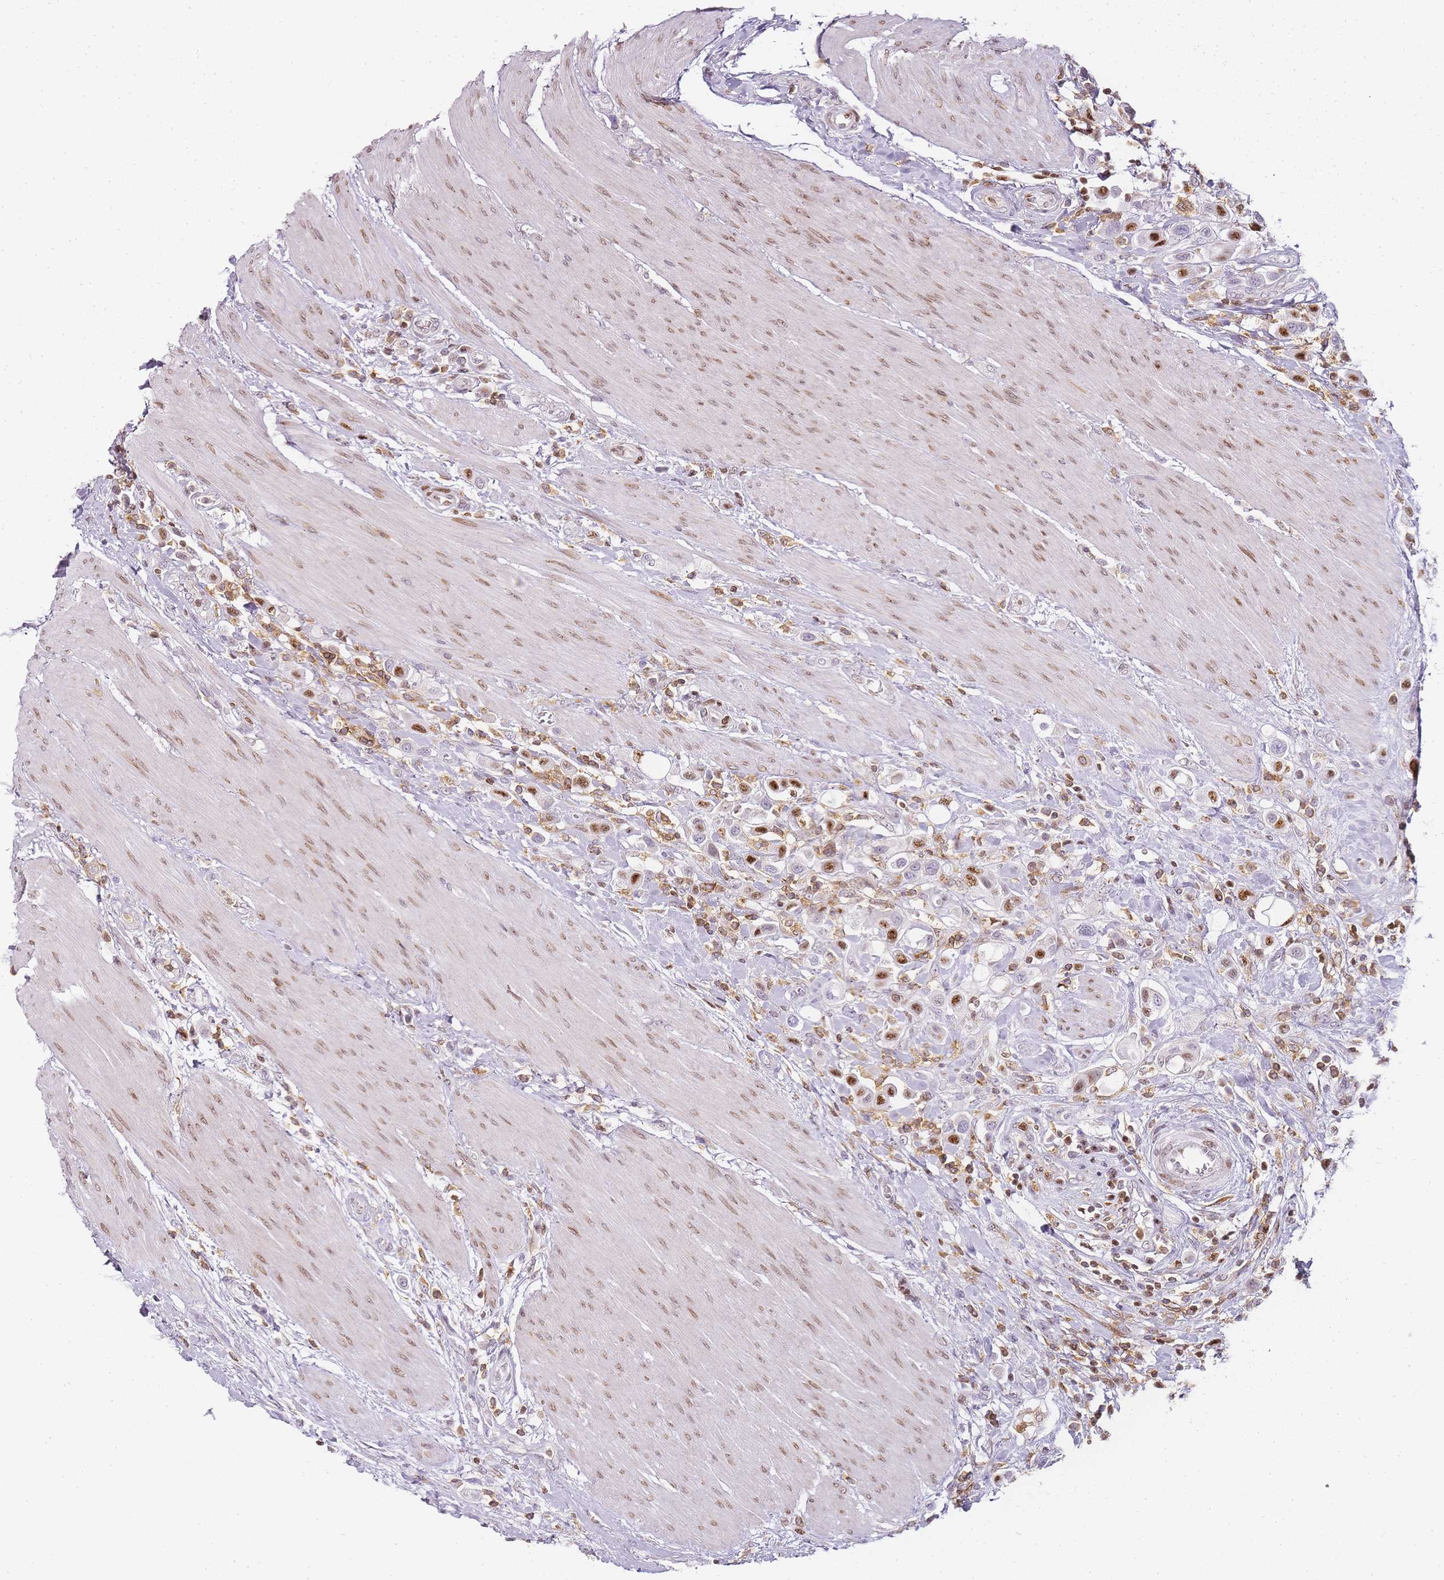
{"staining": {"intensity": "moderate", "quantity": "25%-75%", "location": "nuclear"}, "tissue": "urothelial cancer", "cell_type": "Tumor cells", "image_type": "cancer", "snomed": [{"axis": "morphology", "description": "Urothelial carcinoma, High grade"}, {"axis": "topography", "description": "Urinary bladder"}], "caption": "An IHC micrograph of neoplastic tissue is shown. Protein staining in brown highlights moderate nuclear positivity in urothelial cancer within tumor cells.", "gene": "JAKMIP1", "patient": {"sex": "male", "age": 50}}